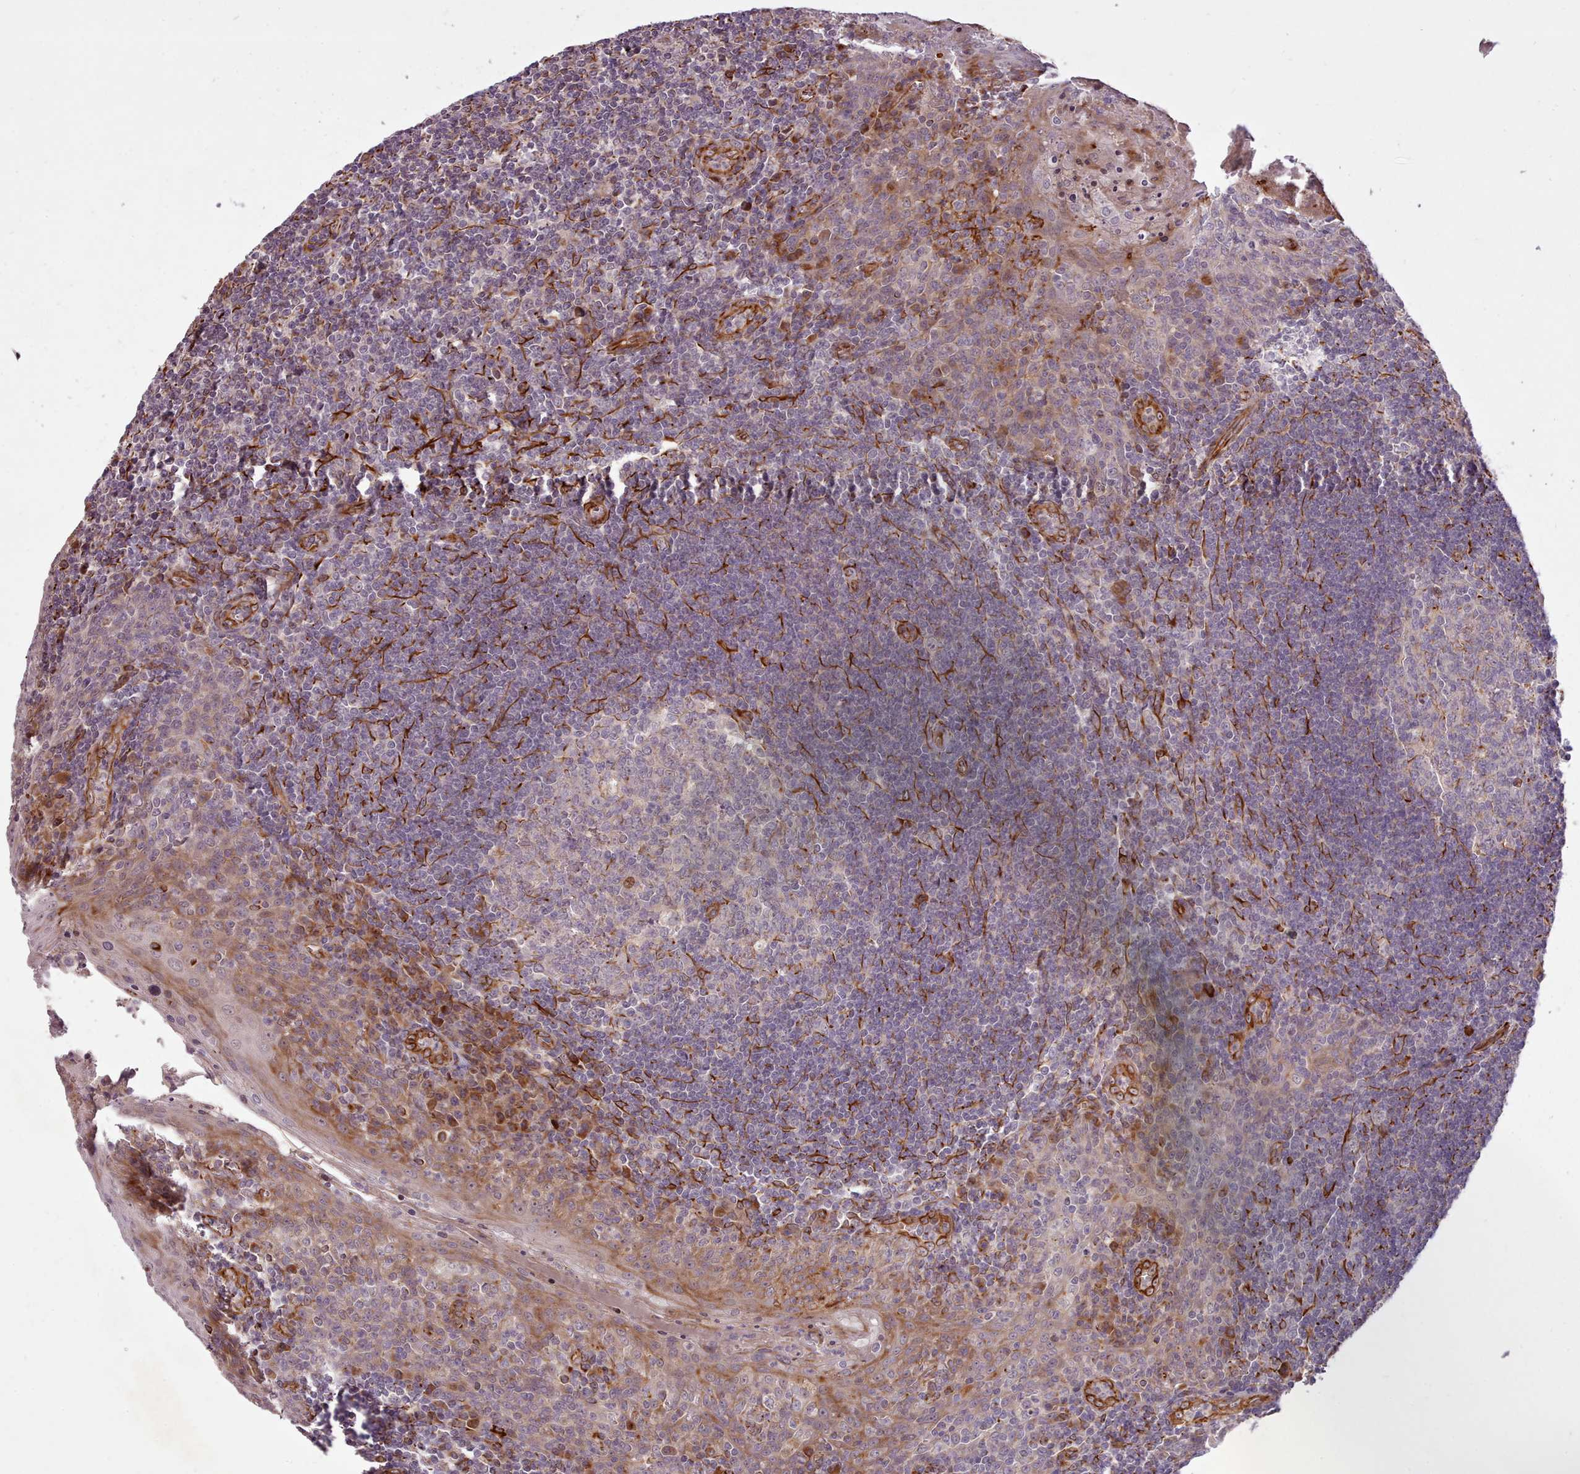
{"staining": {"intensity": "negative", "quantity": "none", "location": "none"}, "tissue": "tonsil", "cell_type": "Germinal center cells", "image_type": "normal", "snomed": [{"axis": "morphology", "description": "Normal tissue, NOS"}, {"axis": "topography", "description": "Tonsil"}], "caption": "DAB immunohistochemical staining of normal tonsil shows no significant positivity in germinal center cells. (DAB (3,3'-diaminobenzidine) IHC, high magnification).", "gene": "GBGT1", "patient": {"sex": "male", "age": 27}}